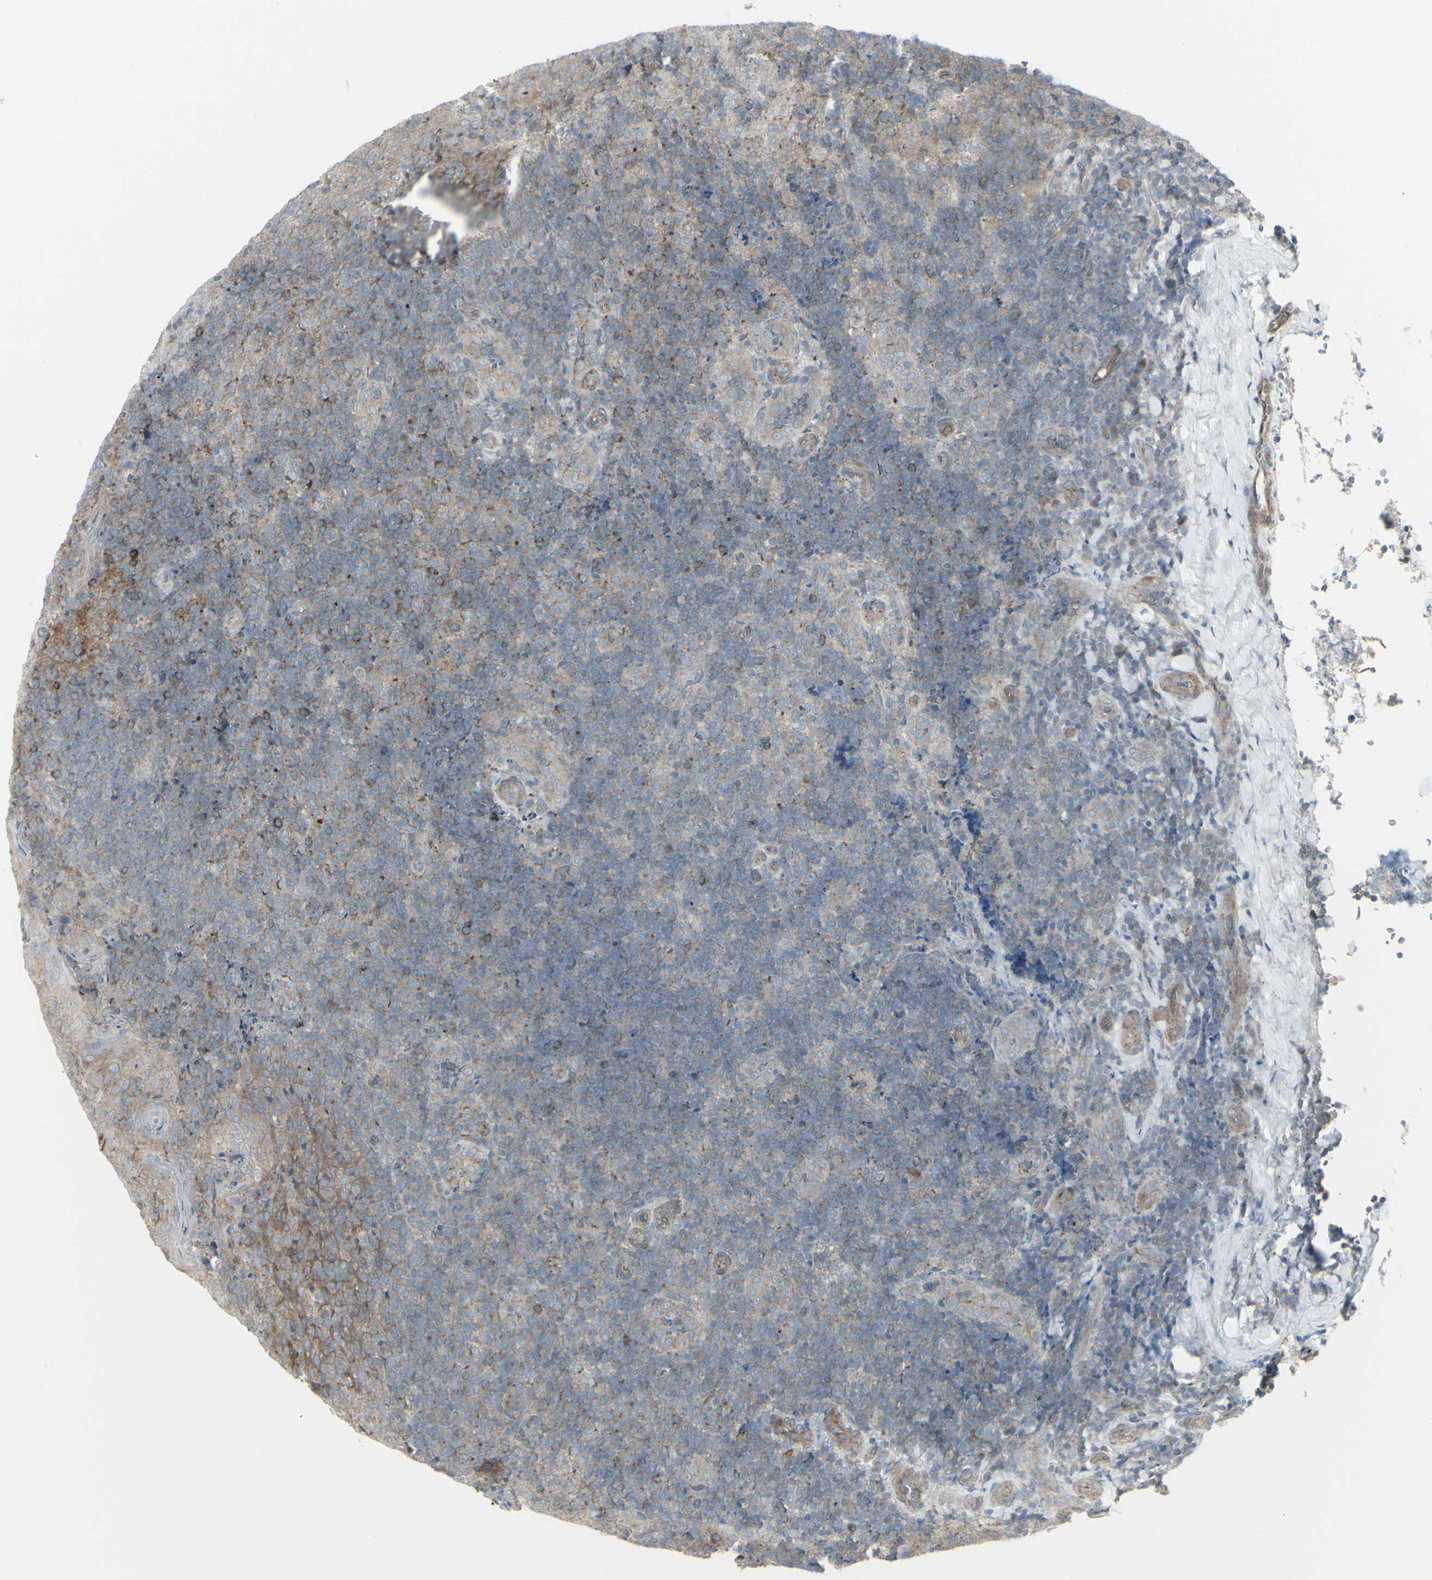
{"staining": {"intensity": "weak", "quantity": "<25%", "location": "cytoplasmic/membranous"}, "tissue": "tonsil", "cell_type": "Germinal center cells", "image_type": "normal", "snomed": [{"axis": "morphology", "description": "Normal tissue, NOS"}, {"axis": "topography", "description": "Tonsil"}], "caption": "This is a histopathology image of IHC staining of unremarkable tonsil, which shows no positivity in germinal center cells. Brightfield microscopy of immunohistochemistry stained with DAB (brown) and hematoxylin (blue), captured at high magnification.", "gene": "GALNT6", "patient": {"sex": "male", "age": 17}}